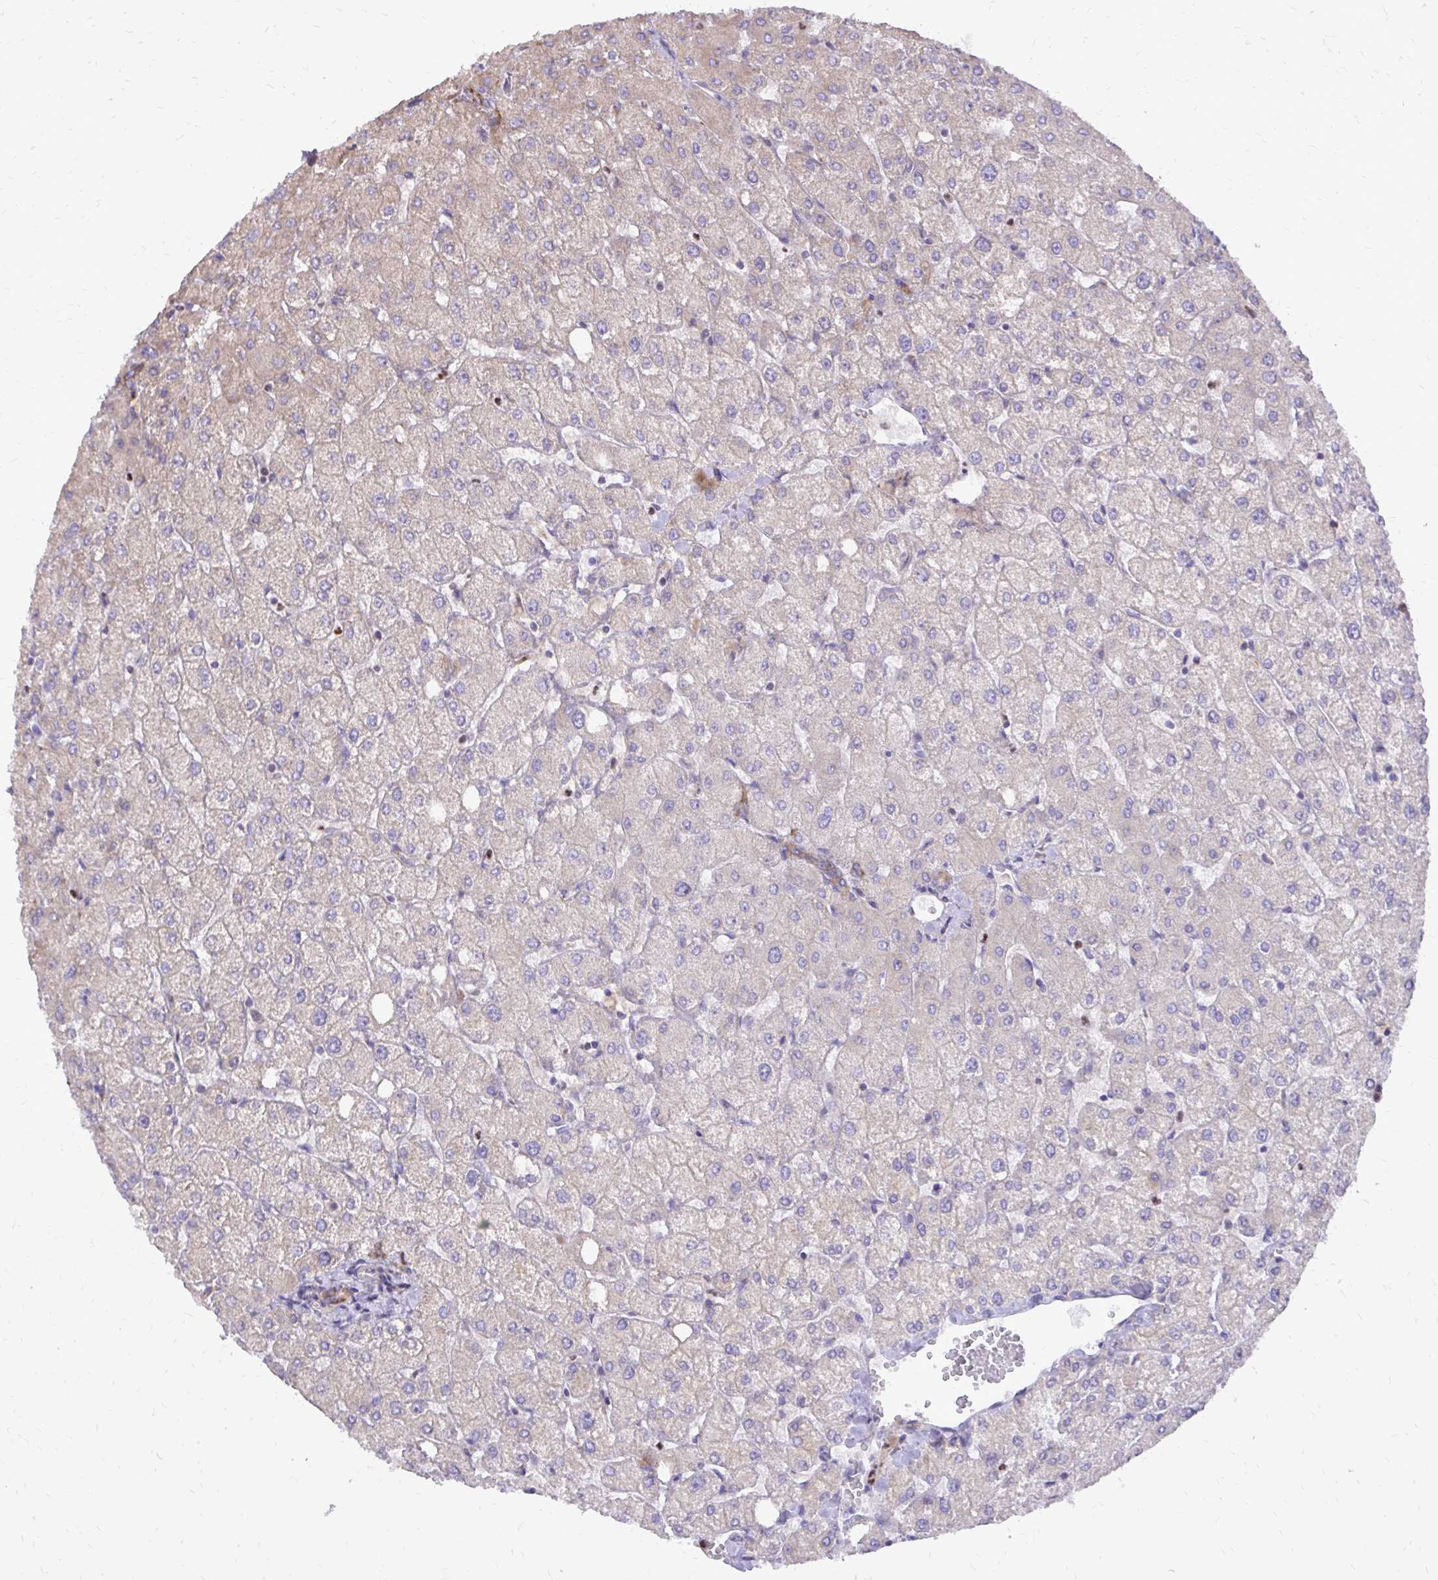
{"staining": {"intensity": "negative", "quantity": "none", "location": "none"}, "tissue": "liver", "cell_type": "Cholangiocytes", "image_type": "normal", "snomed": [{"axis": "morphology", "description": "Normal tissue, NOS"}, {"axis": "topography", "description": "Liver"}], "caption": "Immunohistochemical staining of normal liver exhibits no significant expression in cholangiocytes.", "gene": "ABCC3", "patient": {"sex": "female", "age": 54}}